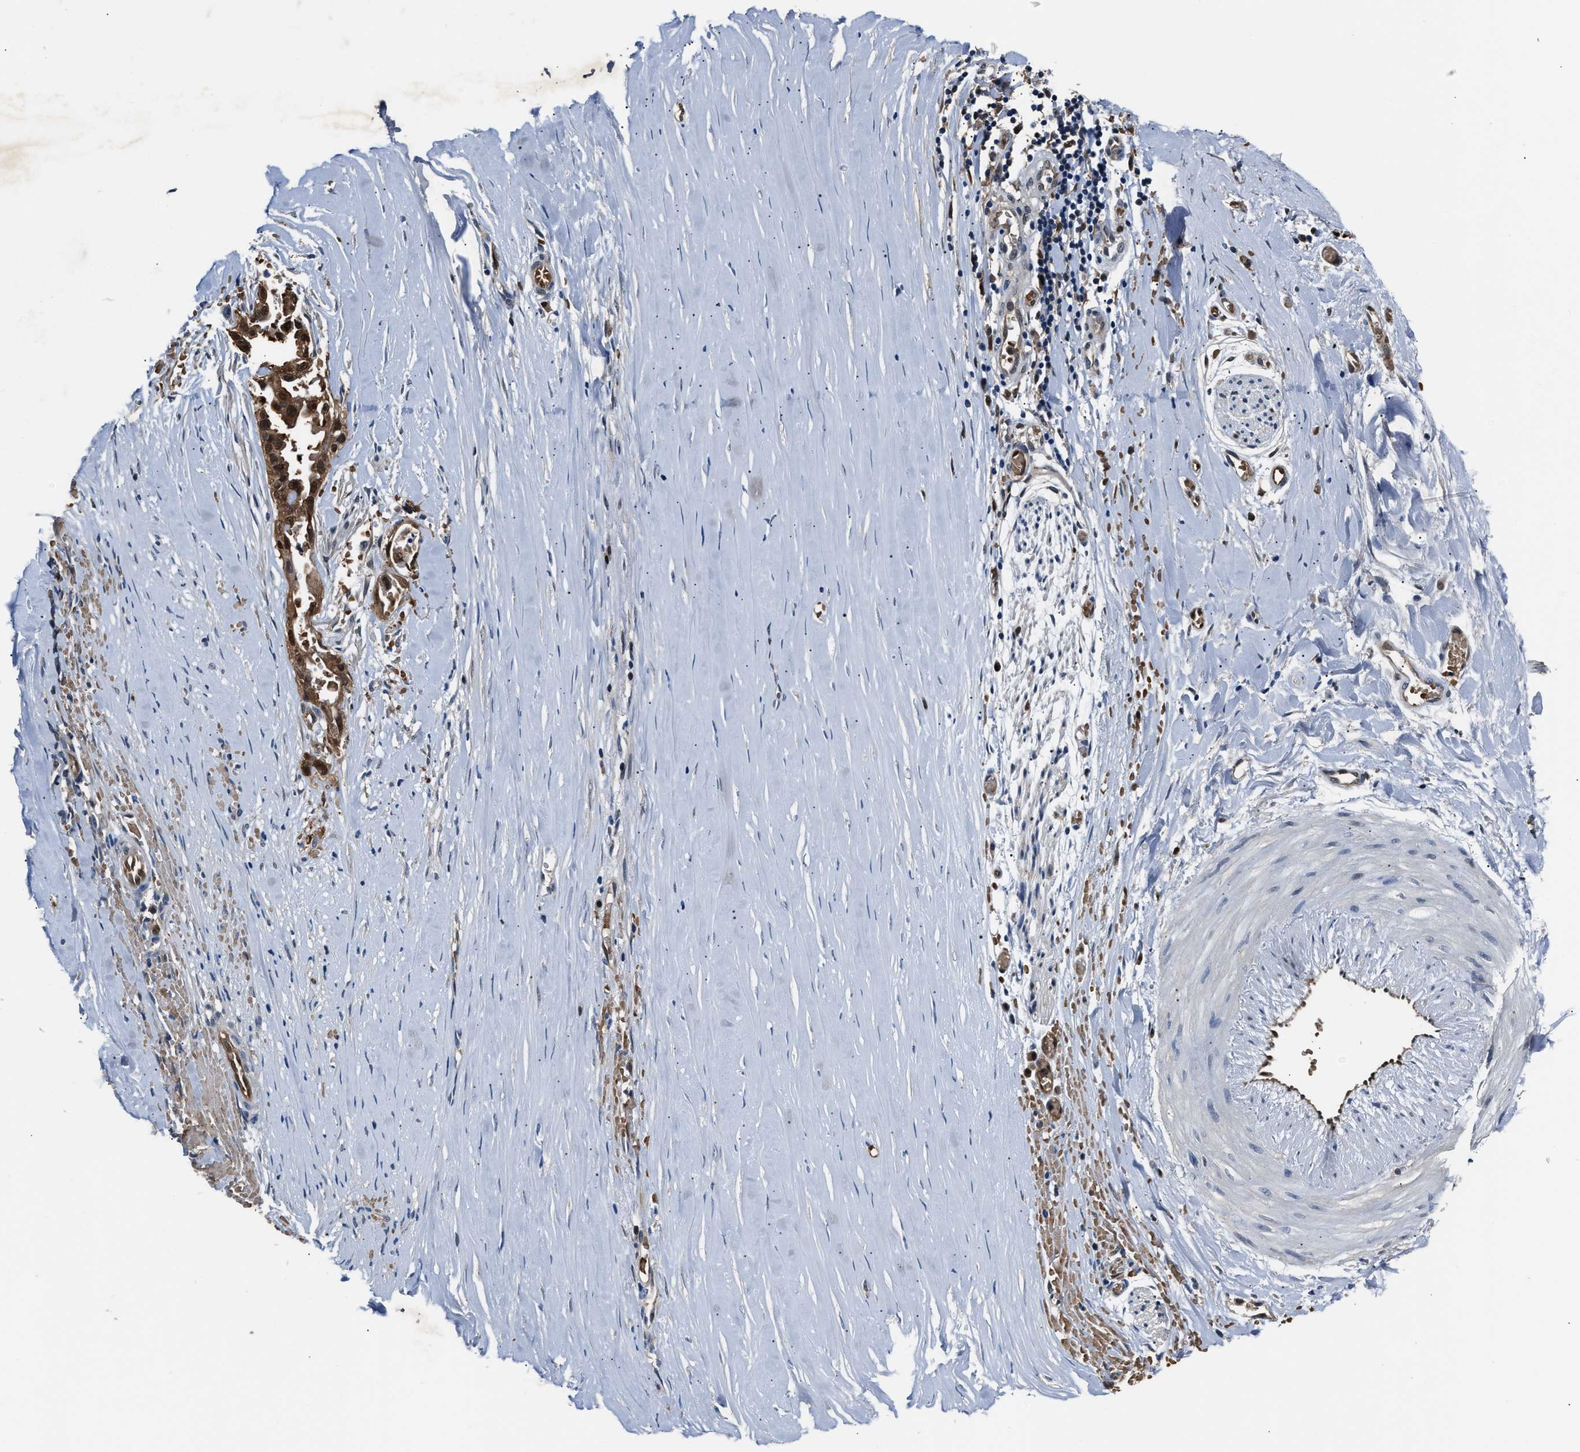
{"staining": {"intensity": "moderate", "quantity": ">75%", "location": "cytoplasmic/membranous,nuclear"}, "tissue": "liver cancer", "cell_type": "Tumor cells", "image_type": "cancer", "snomed": [{"axis": "morphology", "description": "Cholangiocarcinoma"}, {"axis": "topography", "description": "Liver"}], "caption": "Tumor cells reveal moderate cytoplasmic/membranous and nuclear staining in approximately >75% of cells in liver cancer (cholangiocarcinoma).", "gene": "PPA1", "patient": {"sex": "female", "age": 70}}